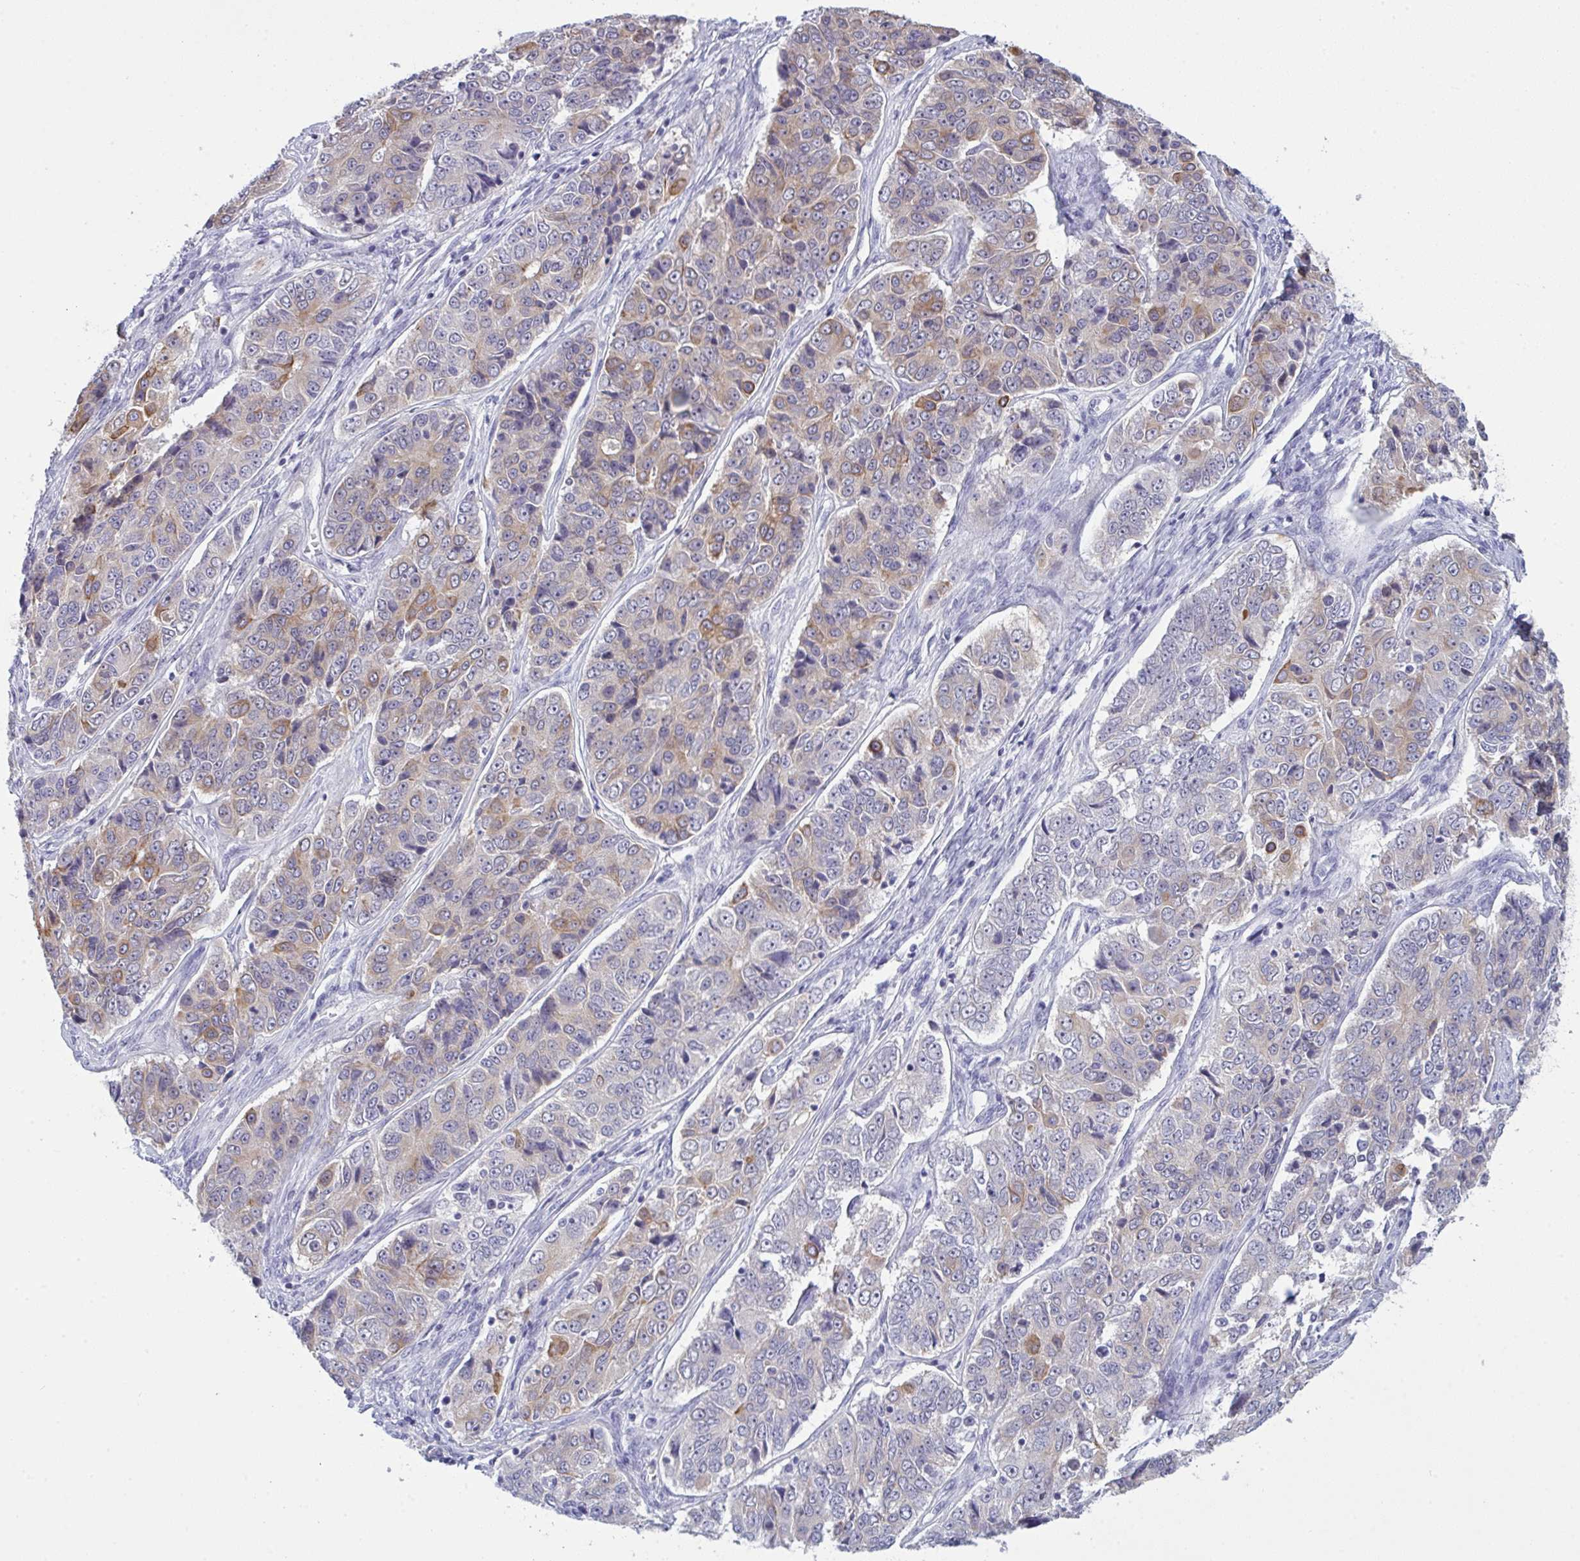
{"staining": {"intensity": "moderate", "quantity": "<25%", "location": "cytoplasmic/membranous"}, "tissue": "ovarian cancer", "cell_type": "Tumor cells", "image_type": "cancer", "snomed": [{"axis": "morphology", "description": "Carcinoma, endometroid"}, {"axis": "topography", "description": "Ovary"}], "caption": "The micrograph demonstrates a brown stain indicating the presence of a protein in the cytoplasmic/membranous of tumor cells in ovarian cancer.", "gene": "TENT5D", "patient": {"sex": "female", "age": 51}}